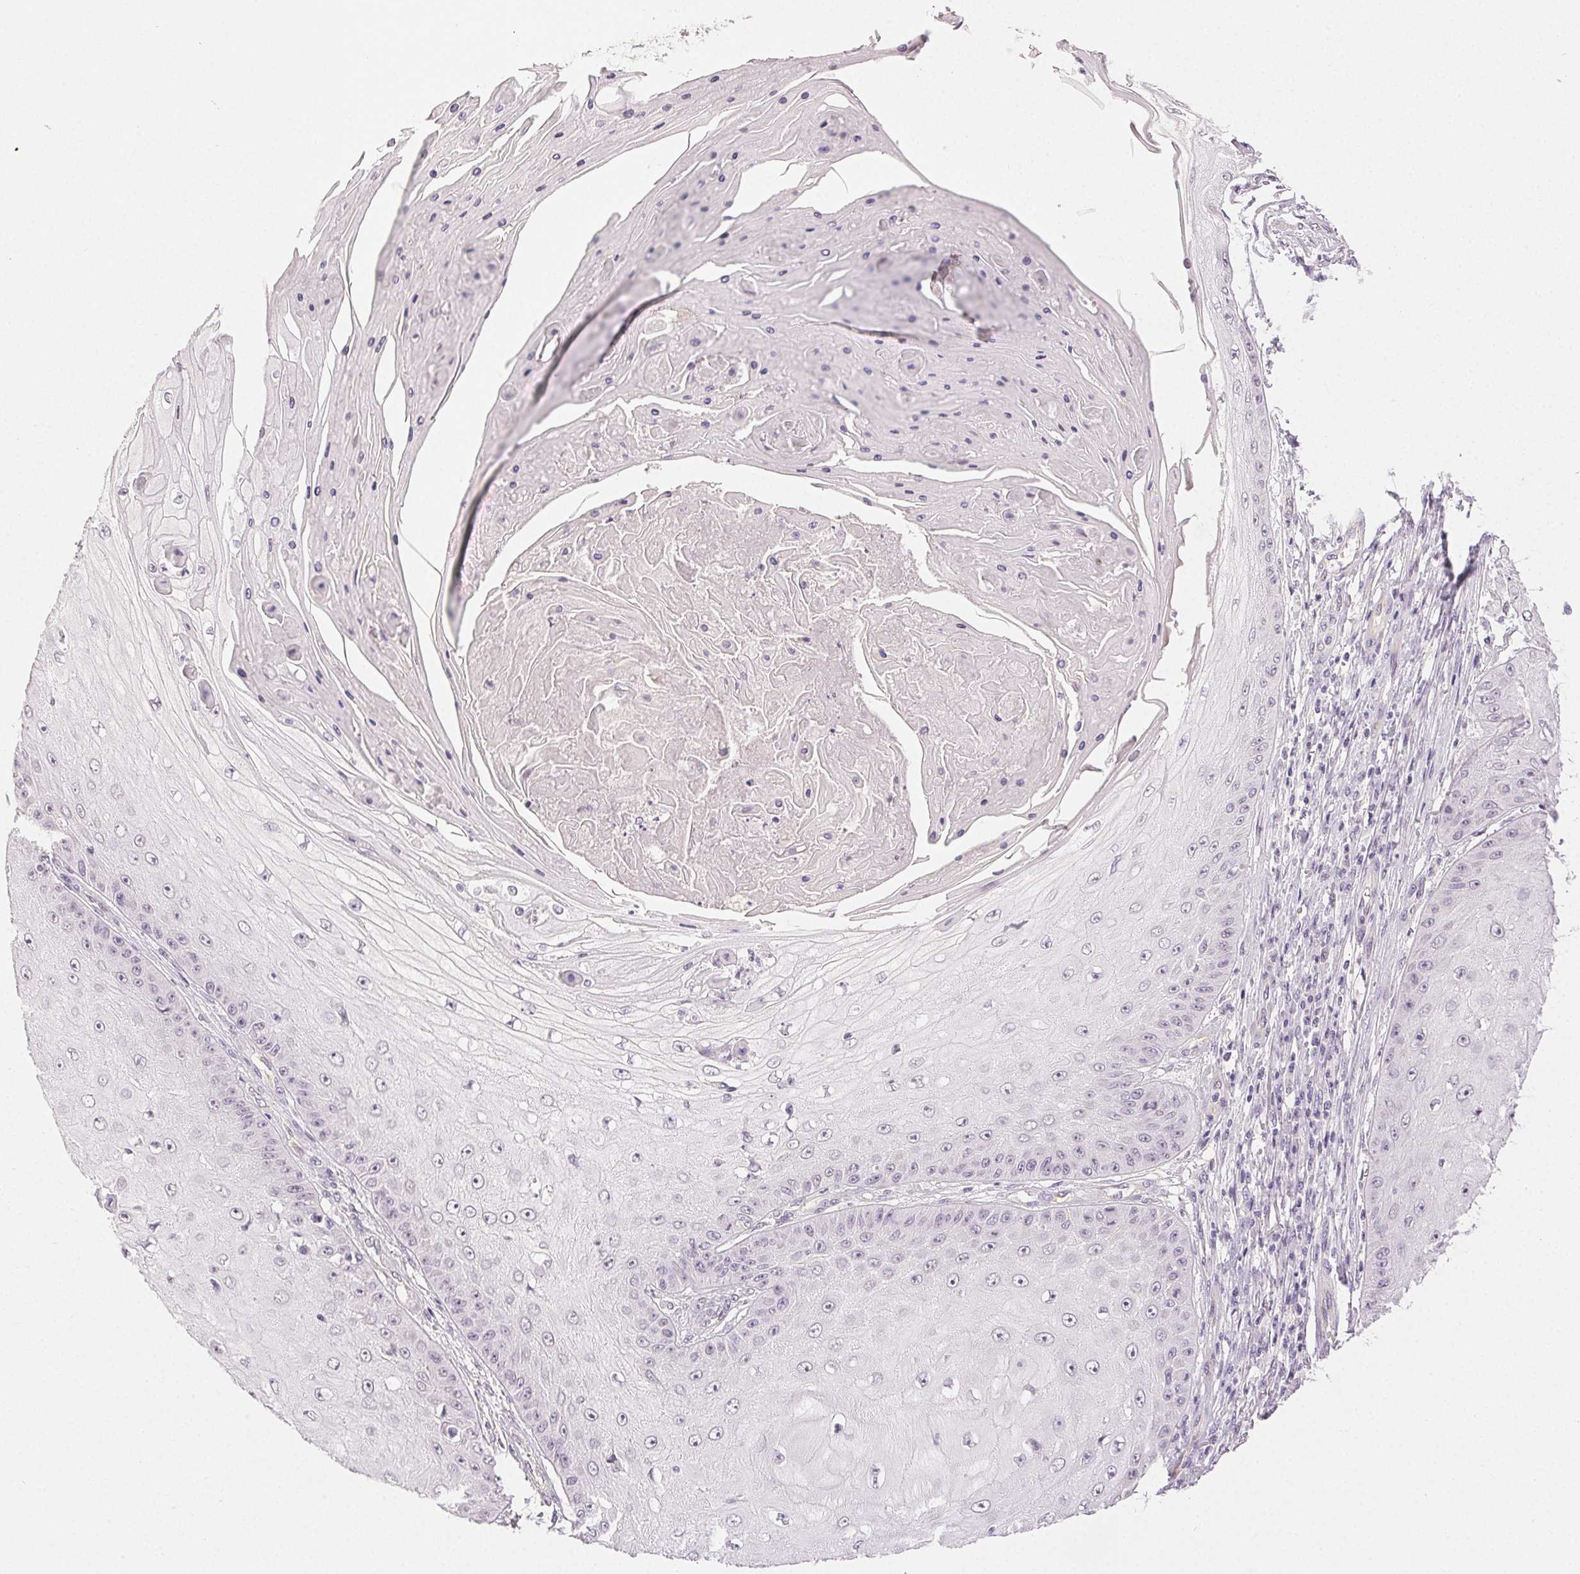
{"staining": {"intensity": "negative", "quantity": "none", "location": "none"}, "tissue": "skin cancer", "cell_type": "Tumor cells", "image_type": "cancer", "snomed": [{"axis": "morphology", "description": "Squamous cell carcinoma, NOS"}, {"axis": "topography", "description": "Skin"}], "caption": "Tumor cells show no significant expression in skin cancer (squamous cell carcinoma).", "gene": "PLCB1", "patient": {"sex": "male", "age": 70}}